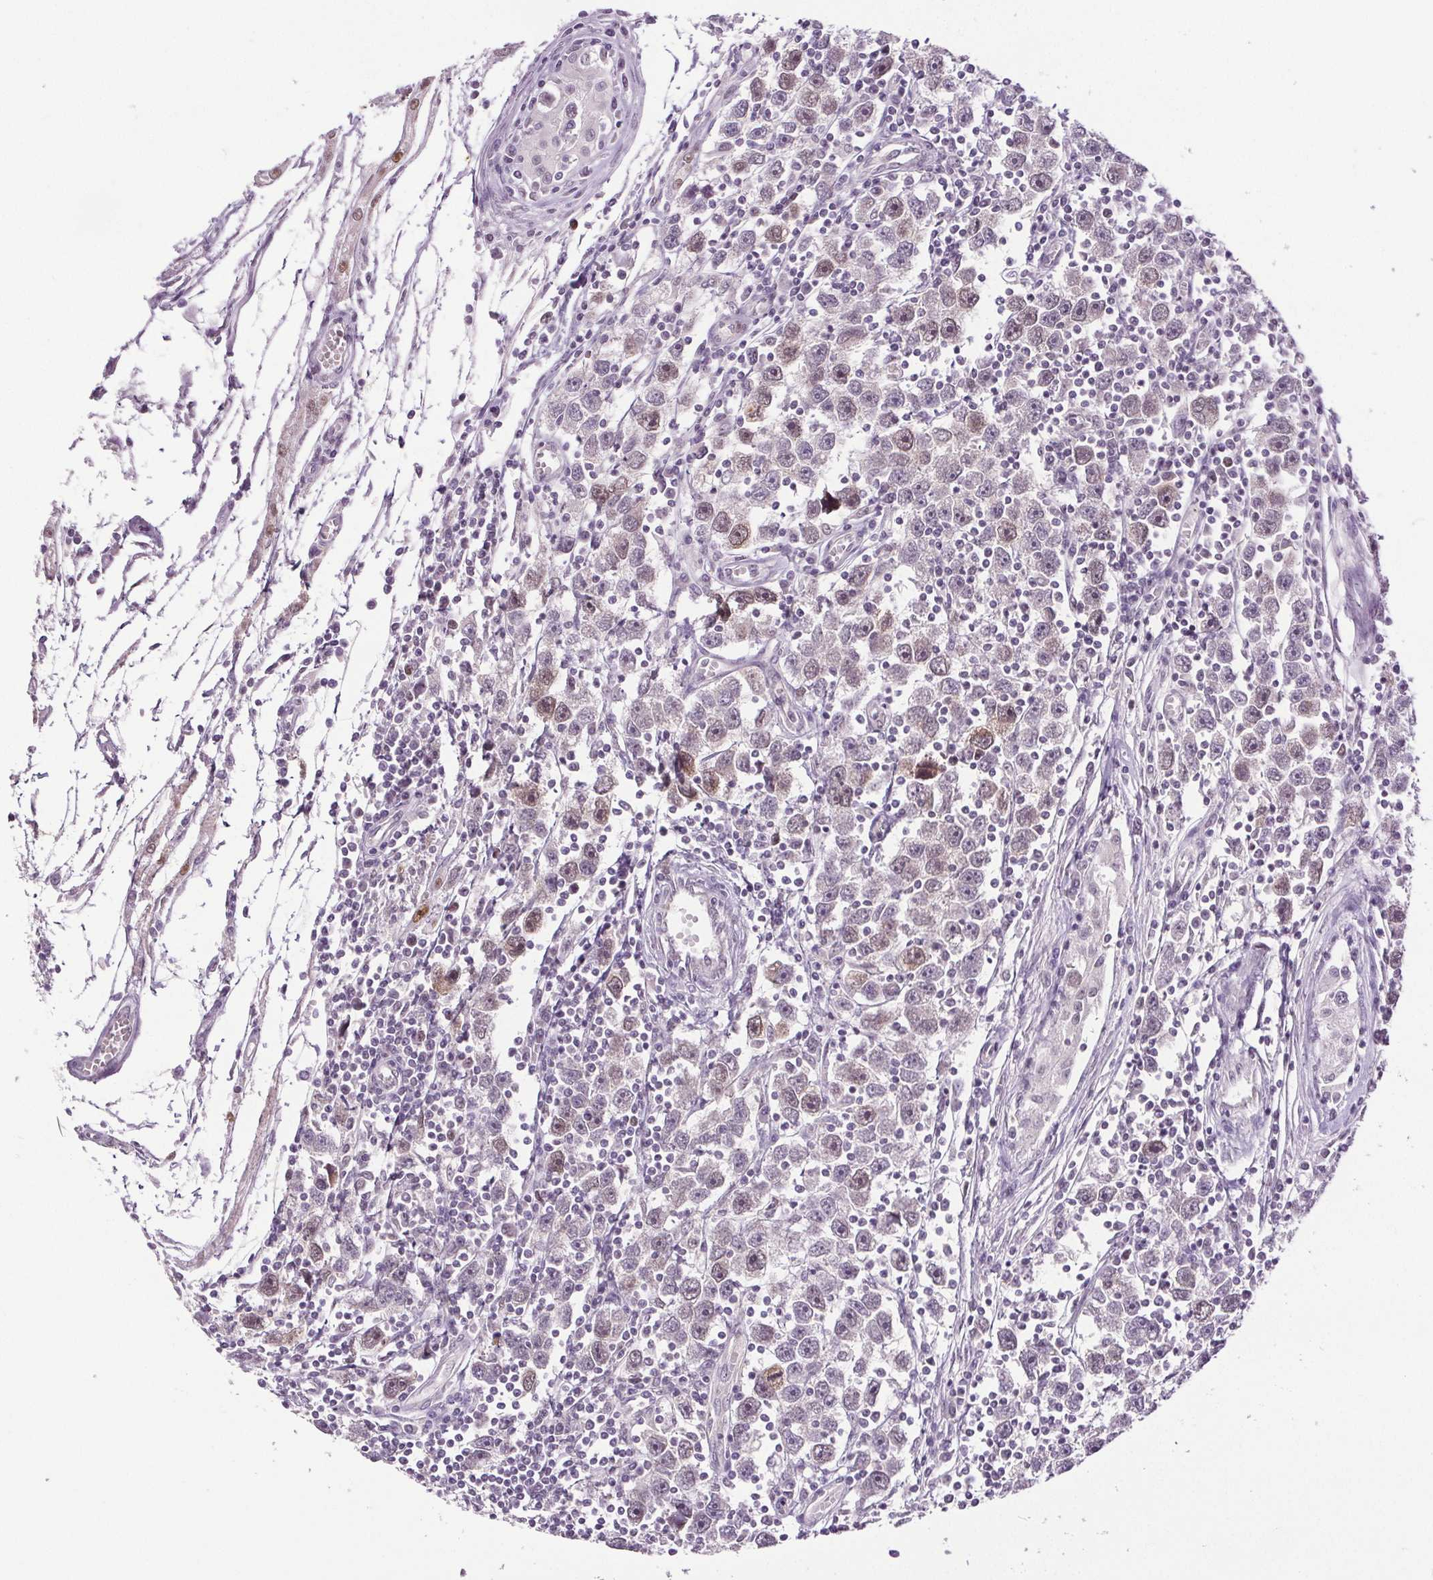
{"staining": {"intensity": "weak", "quantity": "<25%", "location": "nuclear"}, "tissue": "testis cancer", "cell_type": "Tumor cells", "image_type": "cancer", "snomed": [{"axis": "morphology", "description": "Seminoma, NOS"}, {"axis": "topography", "description": "Testis"}], "caption": "Protein analysis of testis cancer exhibits no significant positivity in tumor cells. The staining was performed using DAB (3,3'-diaminobenzidine) to visualize the protein expression in brown, while the nuclei were stained in blue with hematoxylin (Magnification: 20x).", "gene": "CENPF", "patient": {"sex": "male", "age": 30}}